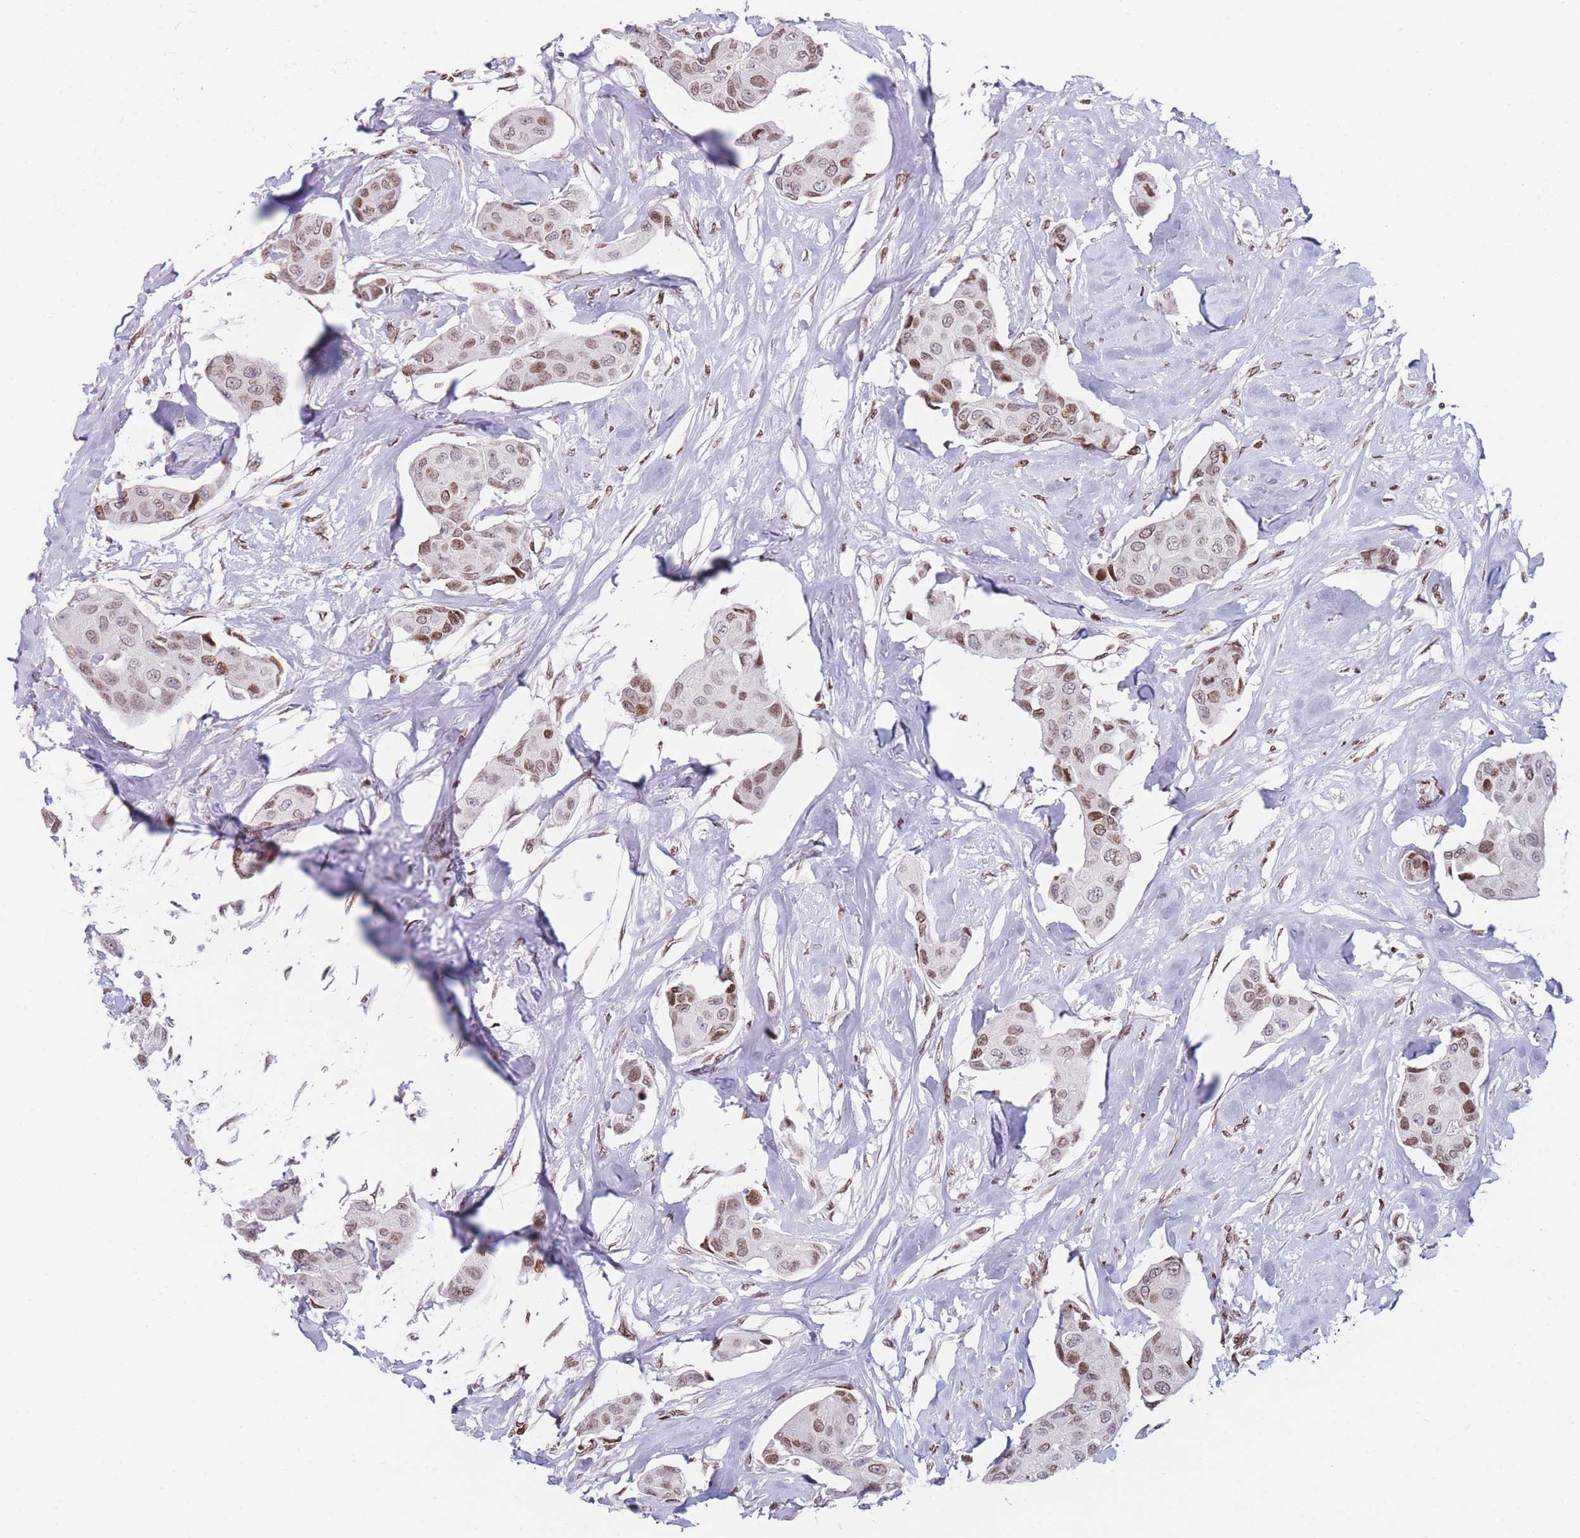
{"staining": {"intensity": "moderate", "quantity": ">75%", "location": "nuclear"}, "tissue": "breast cancer", "cell_type": "Tumor cells", "image_type": "cancer", "snomed": [{"axis": "morphology", "description": "Duct carcinoma"}, {"axis": "topography", "description": "Breast"}, {"axis": "topography", "description": "Lymph node"}], "caption": "The image reveals a brown stain indicating the presence of a protein in the nuclear of tumor cells in invasive ductal carcinoma (breast).", "gene": "AK9", "patient": {"sex": "female", "age": 80}}